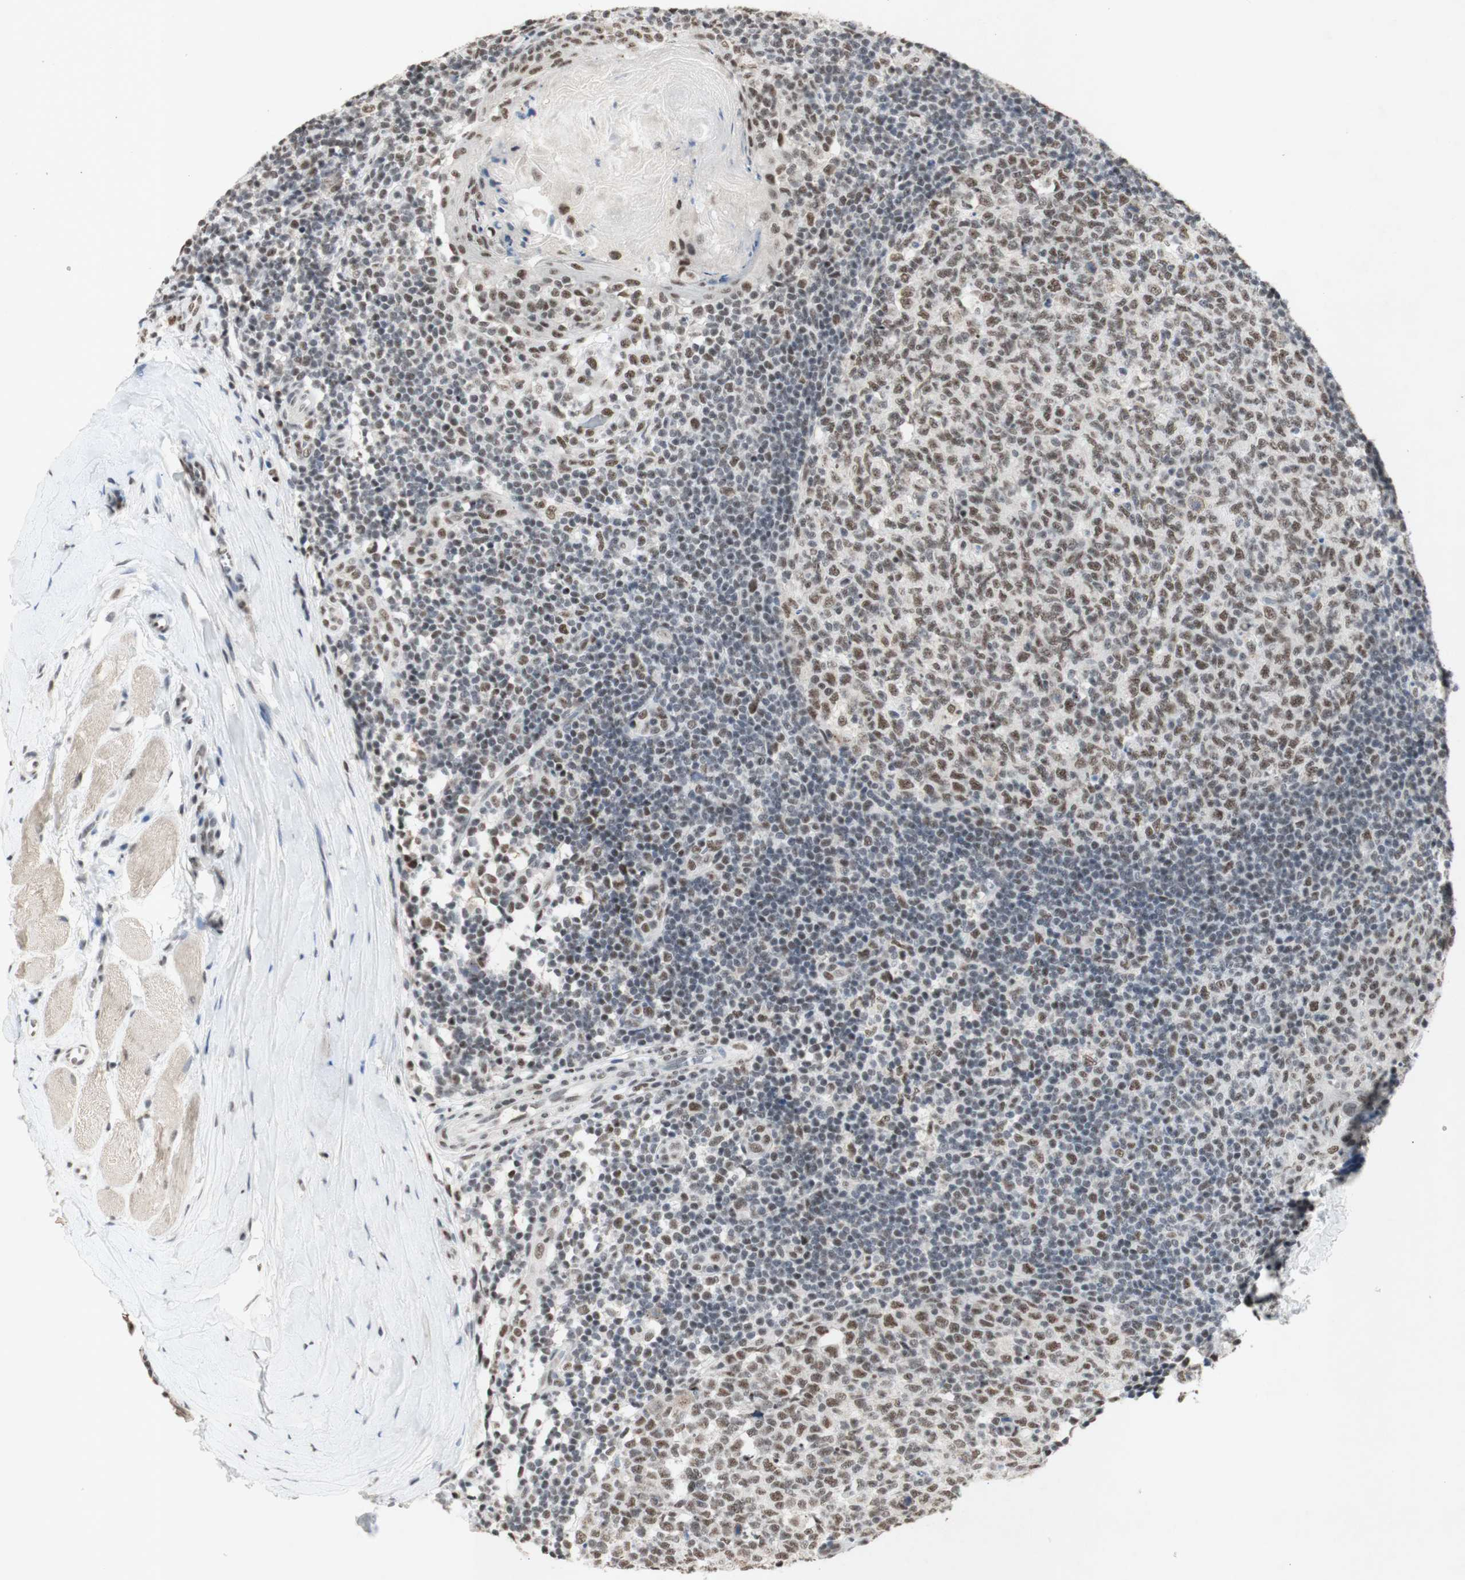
{"staining": {"intensity": "moderate", "quantity": ">75%", "location": "nuclear"}, "tissue": "tonsil", "cell_type": "Germinal center cells", "image_type": "normal", "snomed": [{"axis": "morphology", "description": "Normal tissue, NOS"}, {"axis": "topography", "description": "Tonsil"}], "caption": "Moderate nuclear staining is present in about >75% of germinal center cells in benign tonsil.", "gene": "SNRPB", "patient": {"sex": "female", "age": 19}}